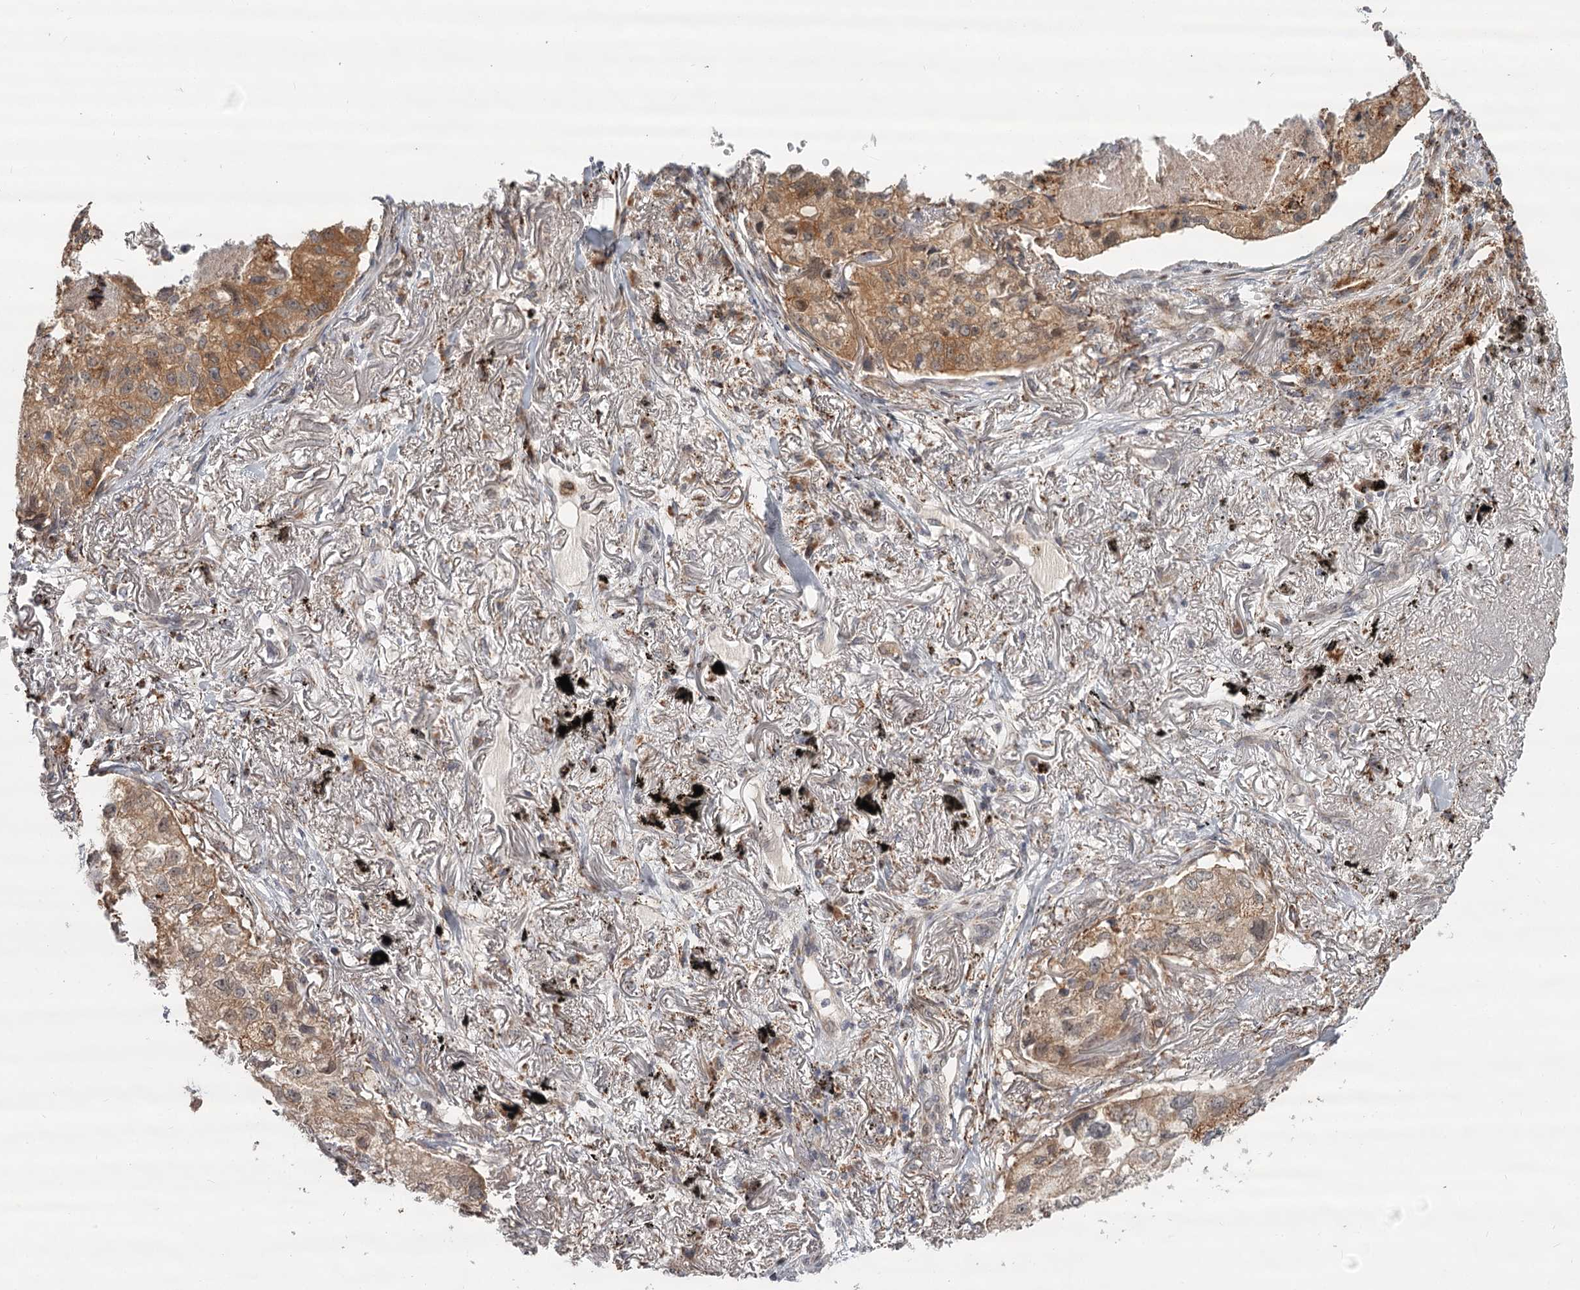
{"staining": {"intensity": "moderate", "quantity": ">75%", "location": "cytoplasmic/membranous"}, "tissue": "lung cancer", "cell_type": "Tumor cells", "image_type": "cancer", "snomed": [{"axis": "morphology", "description": "Adenocarcinoma, NOS"}, {"axis": "topography", "description": "Lung"}], "caption": "DAB (3,3'-diaminobenzidine) immunohistochemical staining of lung cancer (adenocarcinoma) shows moderate cytoplasmic/membranous protein staining in about >75% of tumor cells.", "gene": "CDC123", "patient": {"sex": "male", "age": 65}}